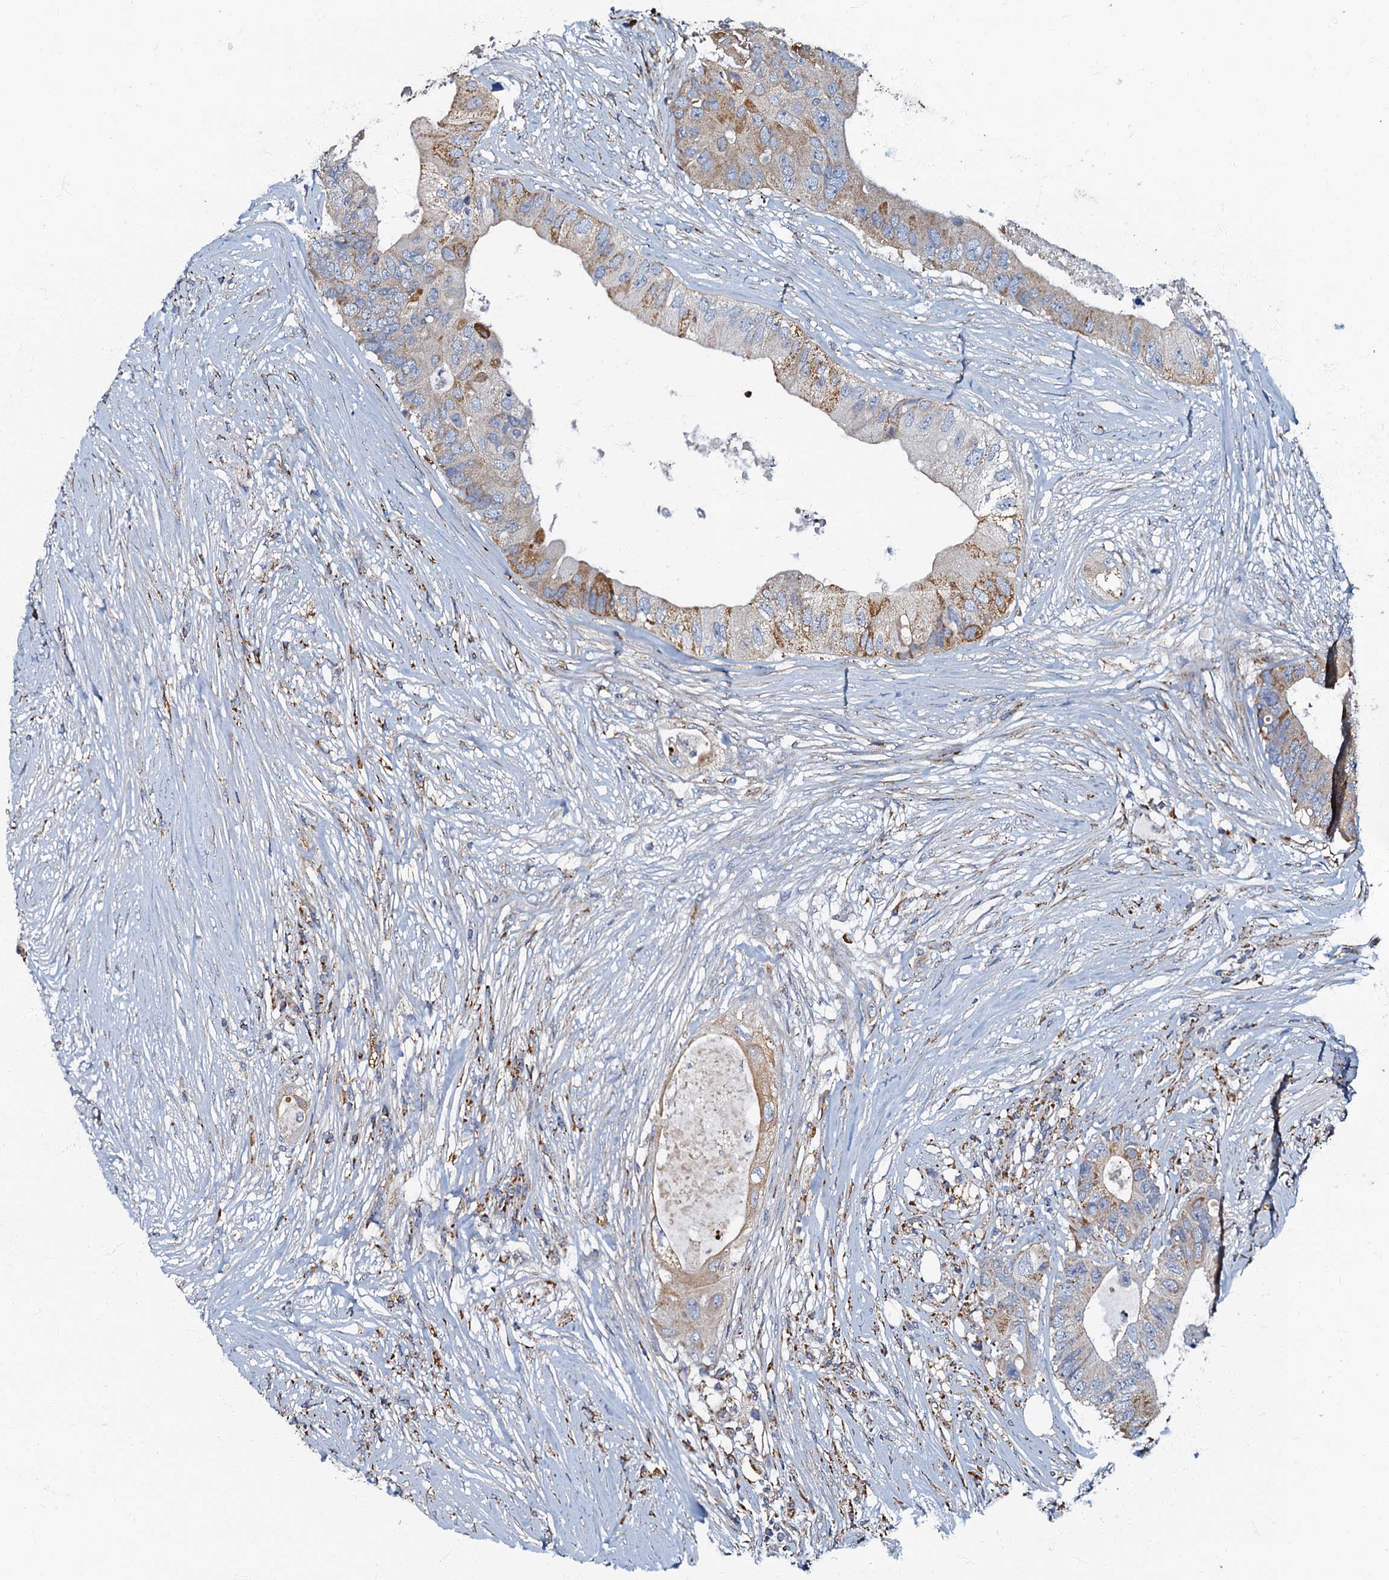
{"staining": {"intensity": "moderate", "quantity": "<25%", "location": "cytoplasmic/membranous"}, "tissue": "colorectal cancer", "cell_type": "Tumor cells", "image_type": "cancer", "snomed": [{"axis": "morphology", "description": "Adenocarcinoma, NOS"}, {"axis": "topography", "description": "Colon"}], "caption": "Immunohistochemical staining of colorectal cancer displays moderate cytoplasmic/membranous protein expression in approximately <25% of tumor cells. (IHC, brightfield microscopy, high magnification).", "gene": "NDUFA12", "patient": {"sex": "male", "age": 71}}